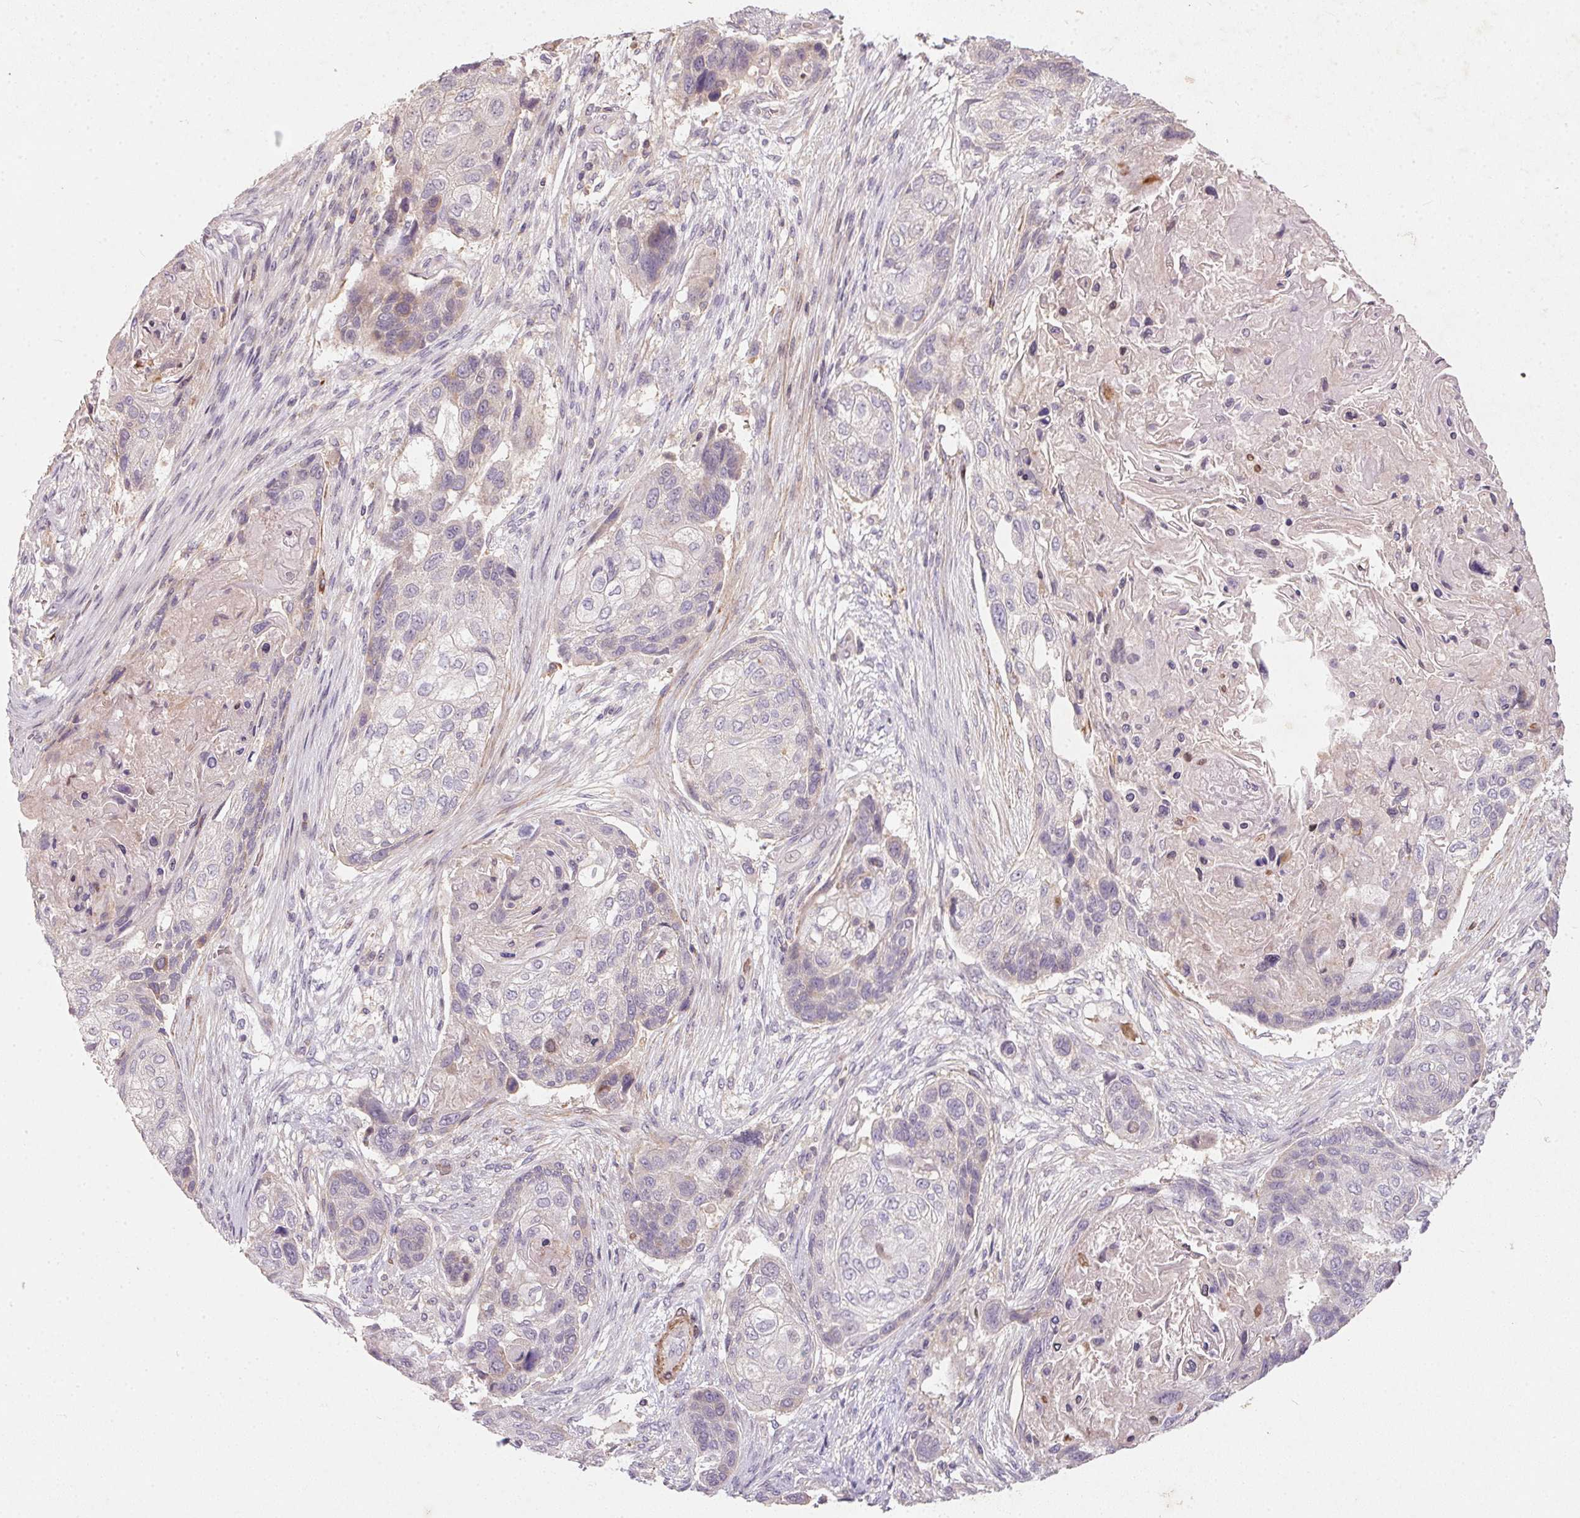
{"staining": {"intensity": "negative", "quantity": "none", "location": "none"}, "tissue": "lung cancer", "cell_type": "Tumor cells", "image_type": "cancer", "snomed": [{"axis": "morphology", "description": "Squamous cell carcinoma, NOS"}, {"axis": "topography", "description": "Lung"}], "caption": "Immunohistochemistry (IHC) of human lung cancer (squamous cell carcinoma) reveals no positivity in tumor cells.", "gene": "KCNK15", "patient": {"sex": "male", "age": 69}}